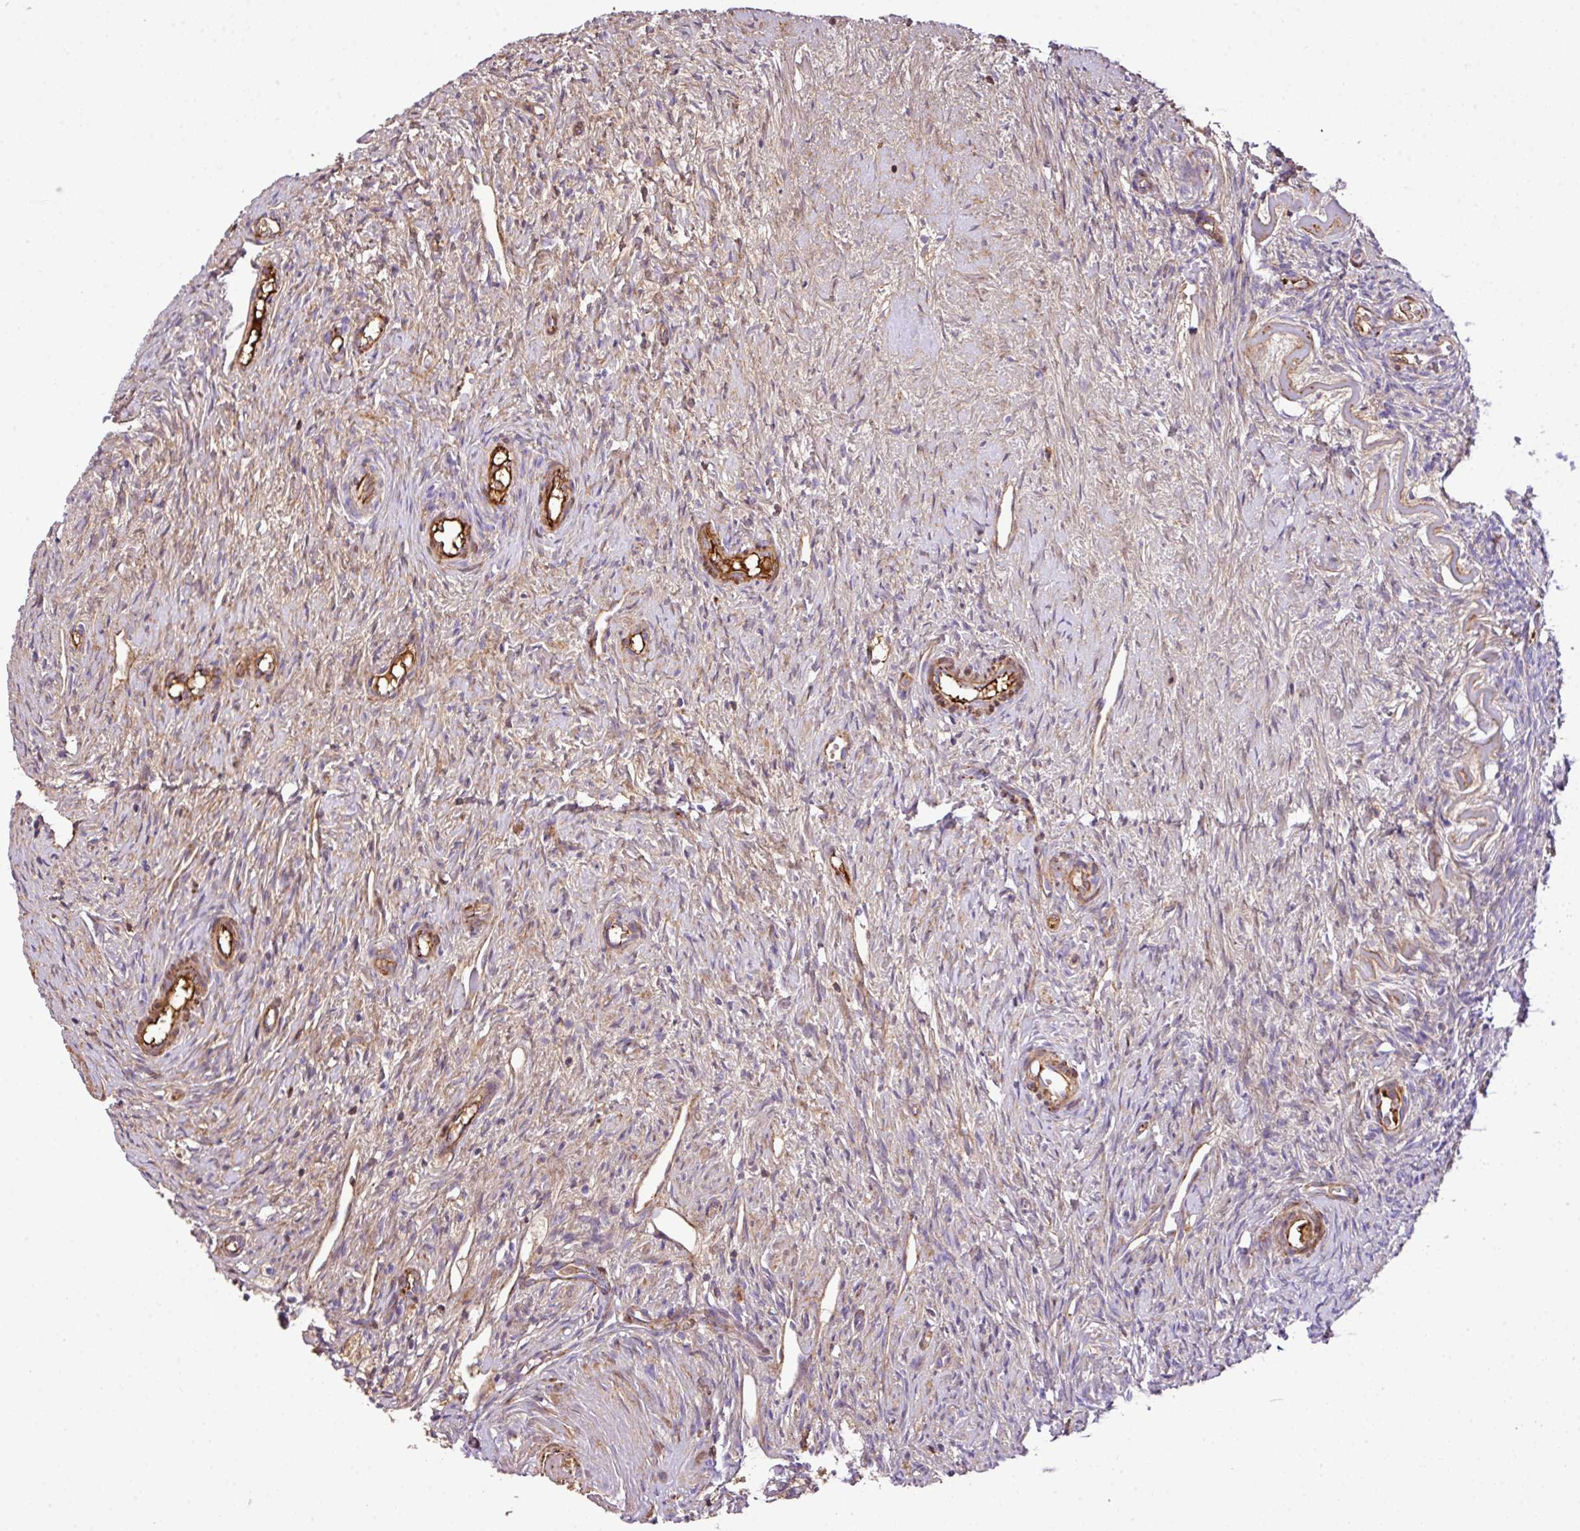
{"staining": {"intensity": "strong", "quantity": "<25%", "location": "cytoplasmic/membranous"}, "tissue": "ovary", "cell_type": "Follicle cells", "image_type": "normal", "snomed": [{"axis": "morphology", "description": "Normal tissue, NOS"}, {"axis": "topography", "description": "Ovary"}], "caption": "Ovary stained with a brown dye displays strong cytoplasmic/membranous positive expression in about <25% of follicle cells.", "gene": "CTXN2", "patient": {"sex": "female", "age": 51}}